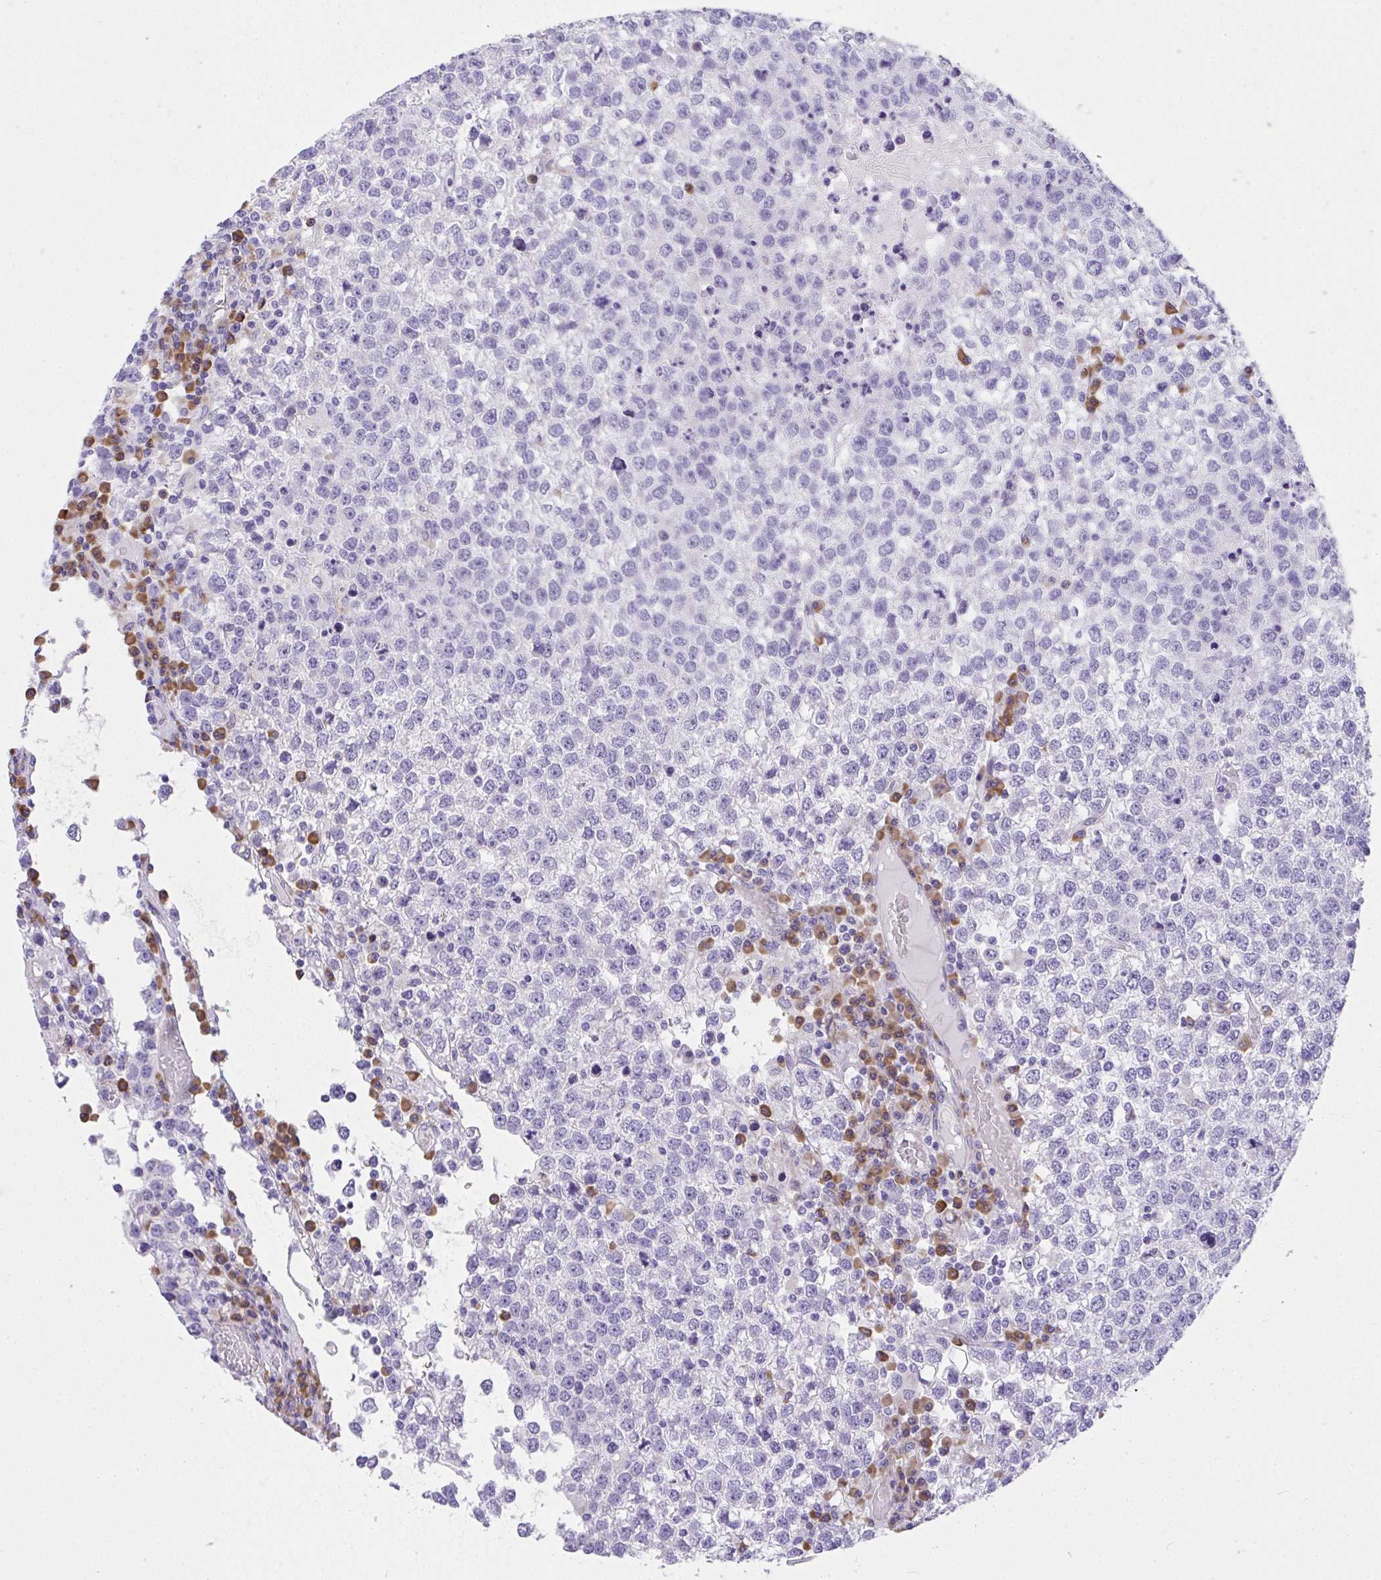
{"staining": {"intensity": "negative", "quantity": "none", "location": "none"}, "tissue": "testis cancer", "cell_type": "Tumor cells", "image_type": "cancer", "snomed": [{"axis": "morphology", "description": "Seminoma, NOS"}, {"axis": "topography", "description": "Testis"}], "caption": "Immunohistochemistry (IHC) image of human seminoma (testis) stained for a protein (brown), which displays no staining in tumor cells.", "gene": "ADRA2C", "patient": {"sex": "male", "age": 65}}